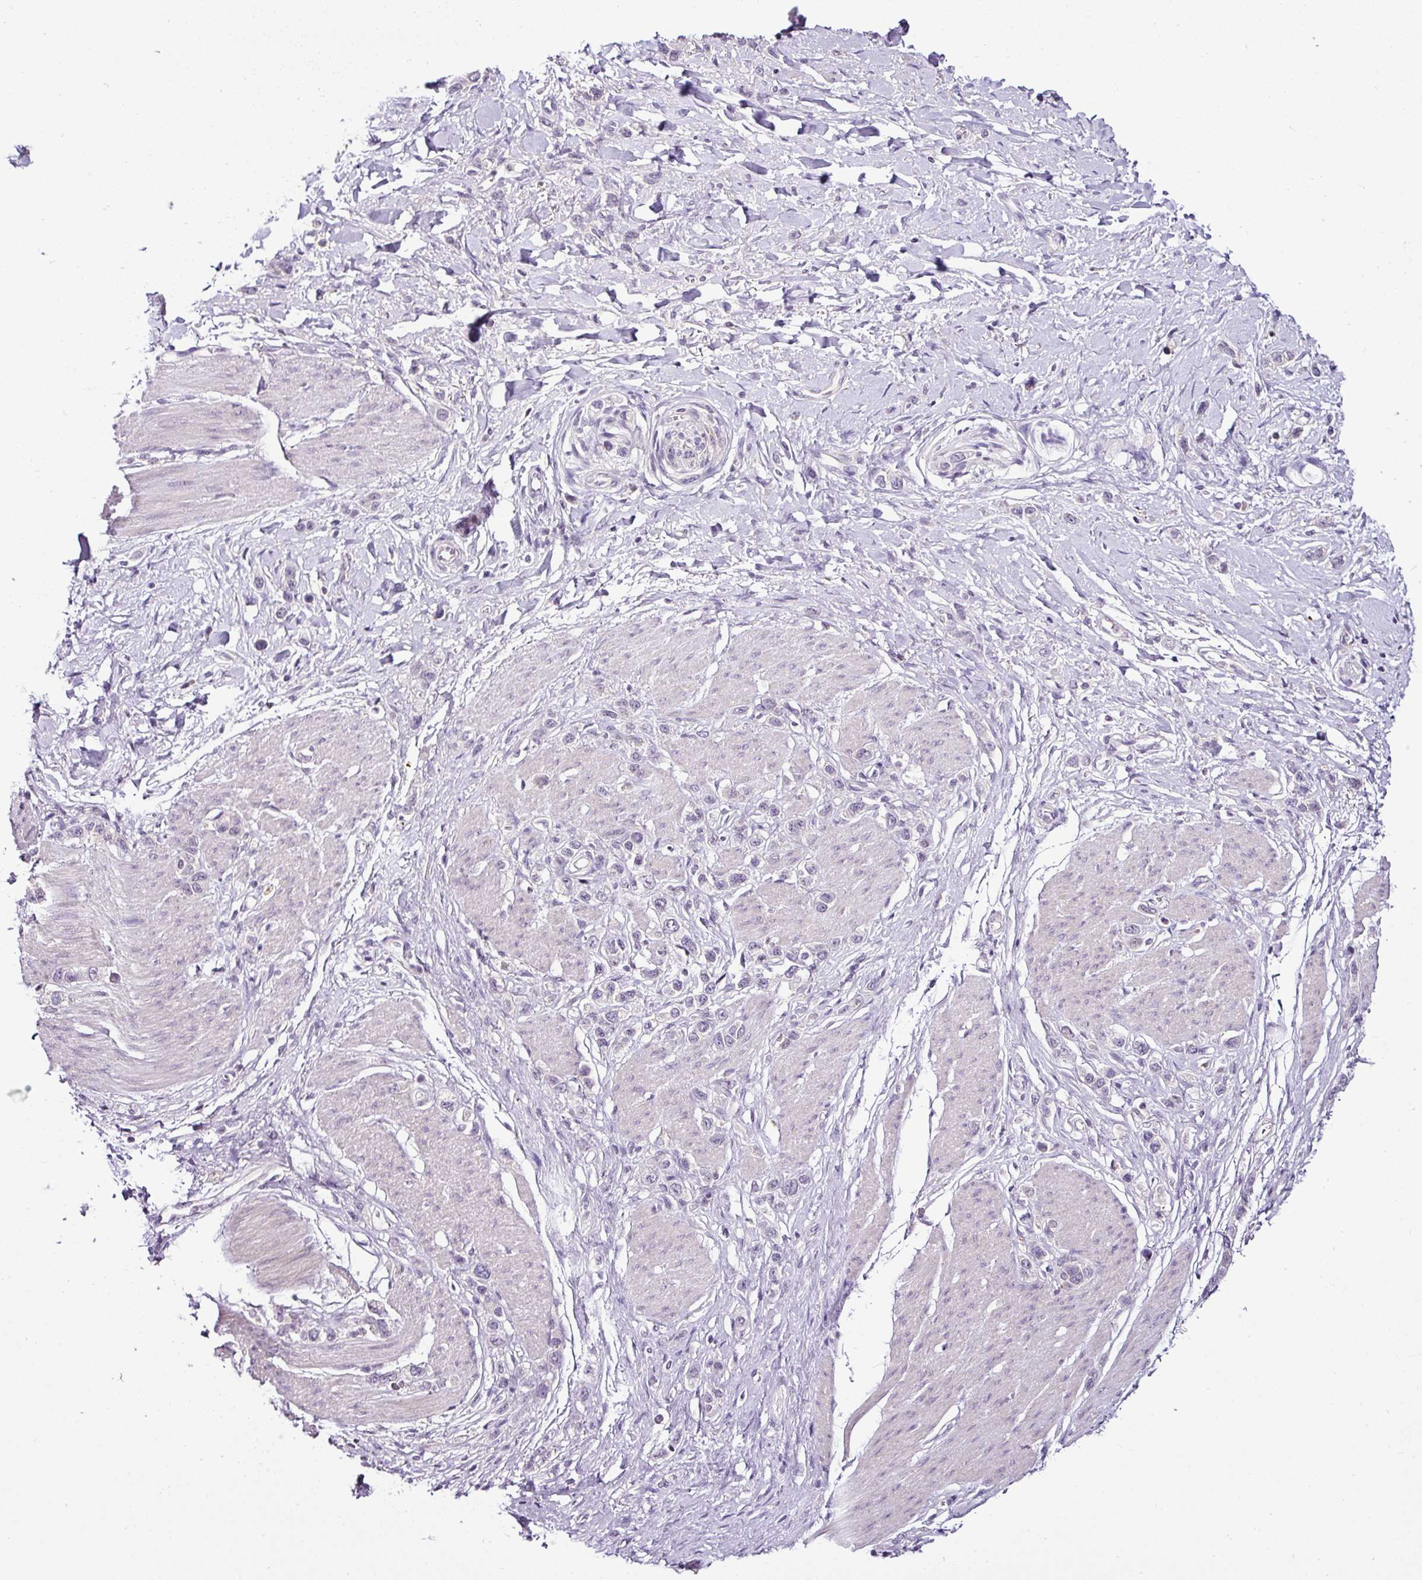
{"staining": {"intensity": "negative", "quantity": "none", "location": "none"}, "tissue": "stomach cancer", "cell_type": "Tumor cells", "image_type": "cancer", "snomed": [{"axis": "morphology", "description": "Adenocarcinoma, NOS"}, {"axis": "topography", "description": "Stomach"}], "caption": "Immunohistochemistry (IHC) micrograph of human adenocarcinoma (stomach) stained for a protein (brown), which exhibits no staining in tumor cells.", "gene": "TEX30", "patient": {"sex": "female", "age": 65}}